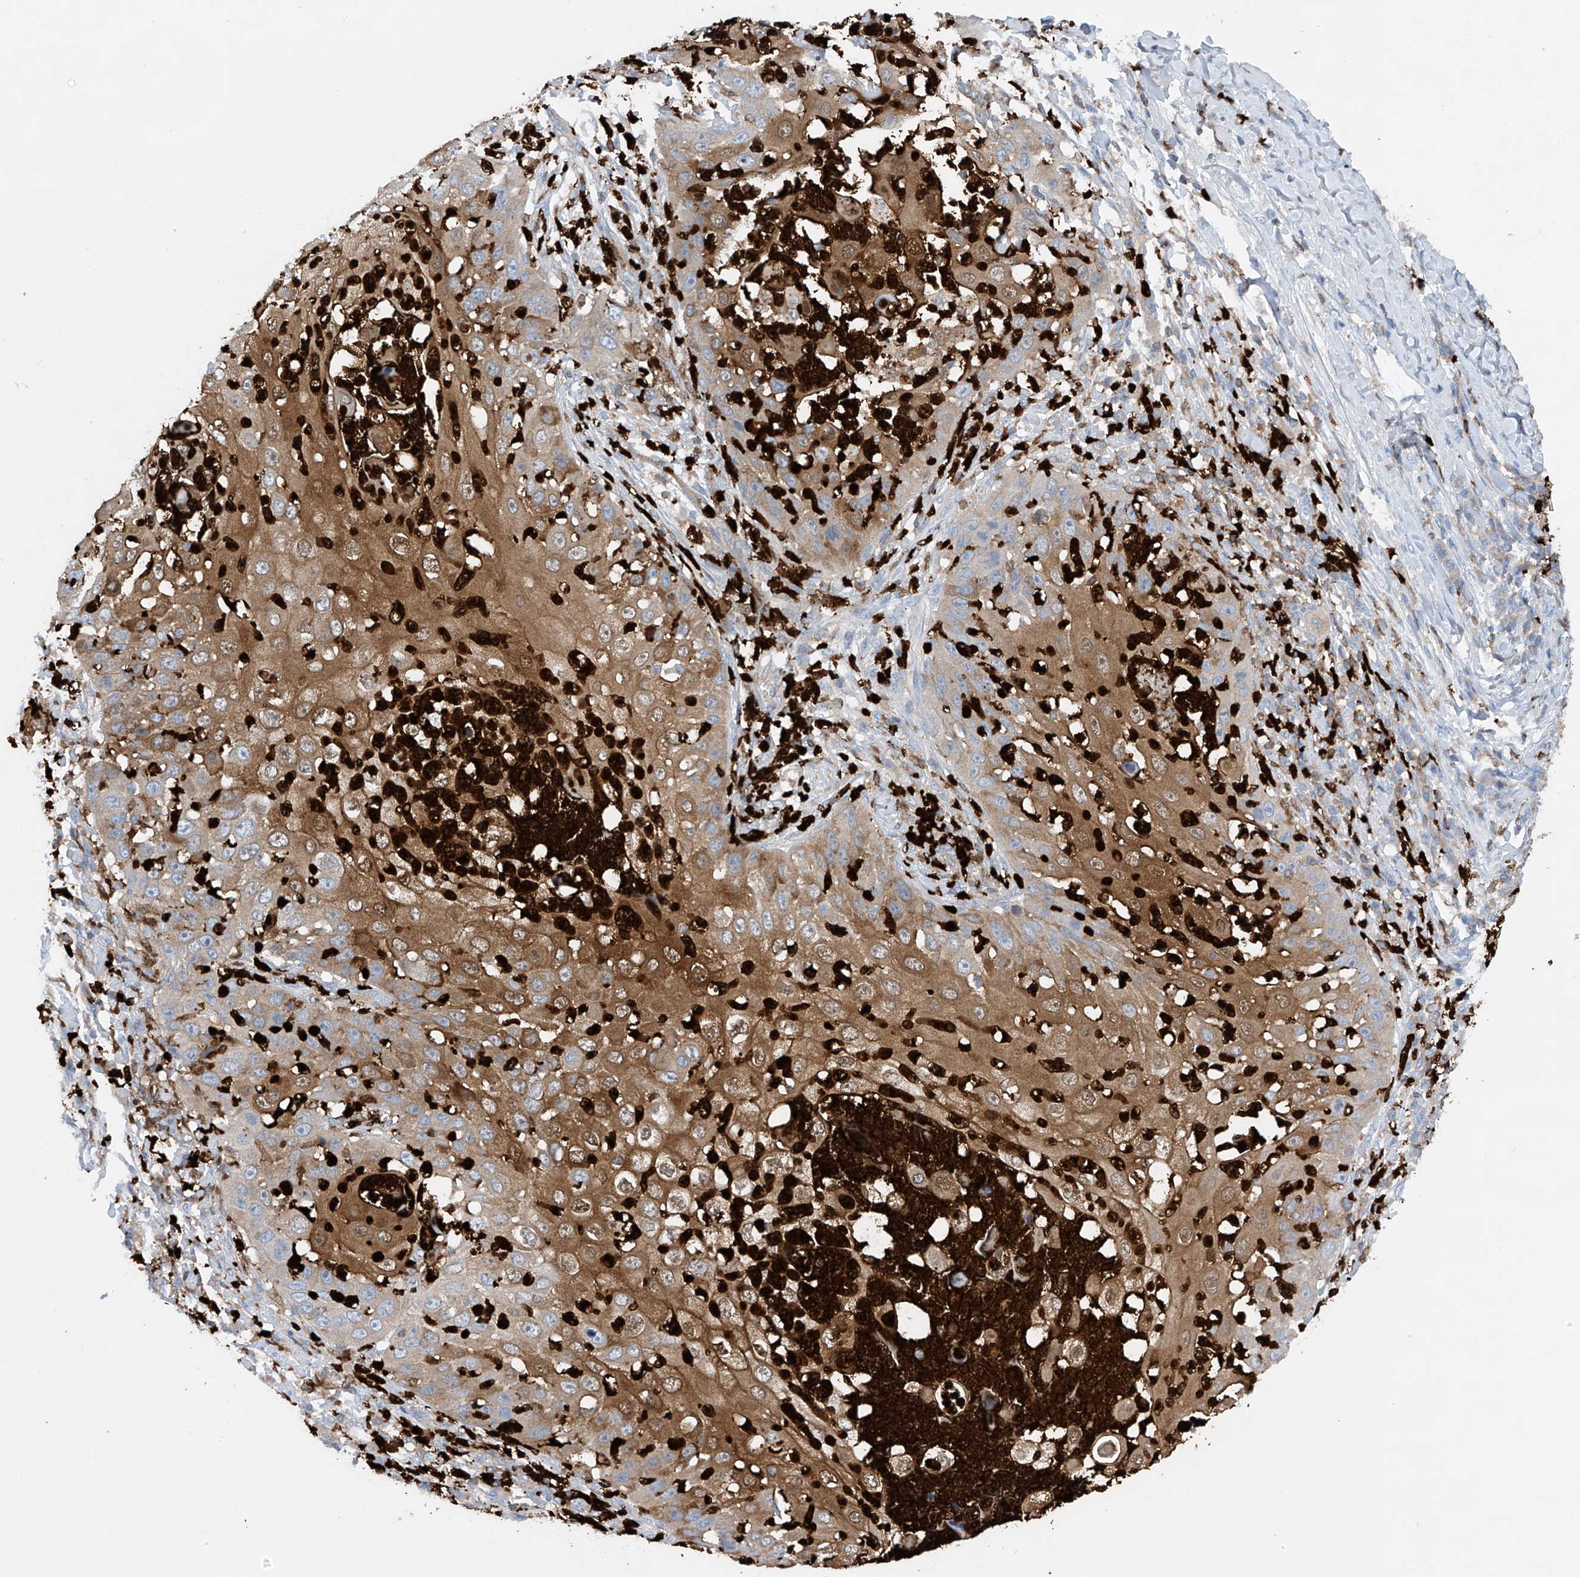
{"staining": {"intensity": "moderate", "quantity": ">75%", "location": "cytoplasmic/membranous"}, "tissue": "skin cancer", "cell_type": "Tumor cells", "image_type": "cancer", "snomed": [{"axis": "morphology", "description": "Squamous cell carcinoma, NOS"}, {"axis": "topography", "description": "Skin"}], "caption": "The image reveals immunohistochemical staining of squamous cell carcinoma (skin). There is moderate cytoplasmic/membranous expression is appreciated in approximately >75% of tumor cells.", "gene": "PHACTR2", "patient": {"sex": "female", "age": 44}}